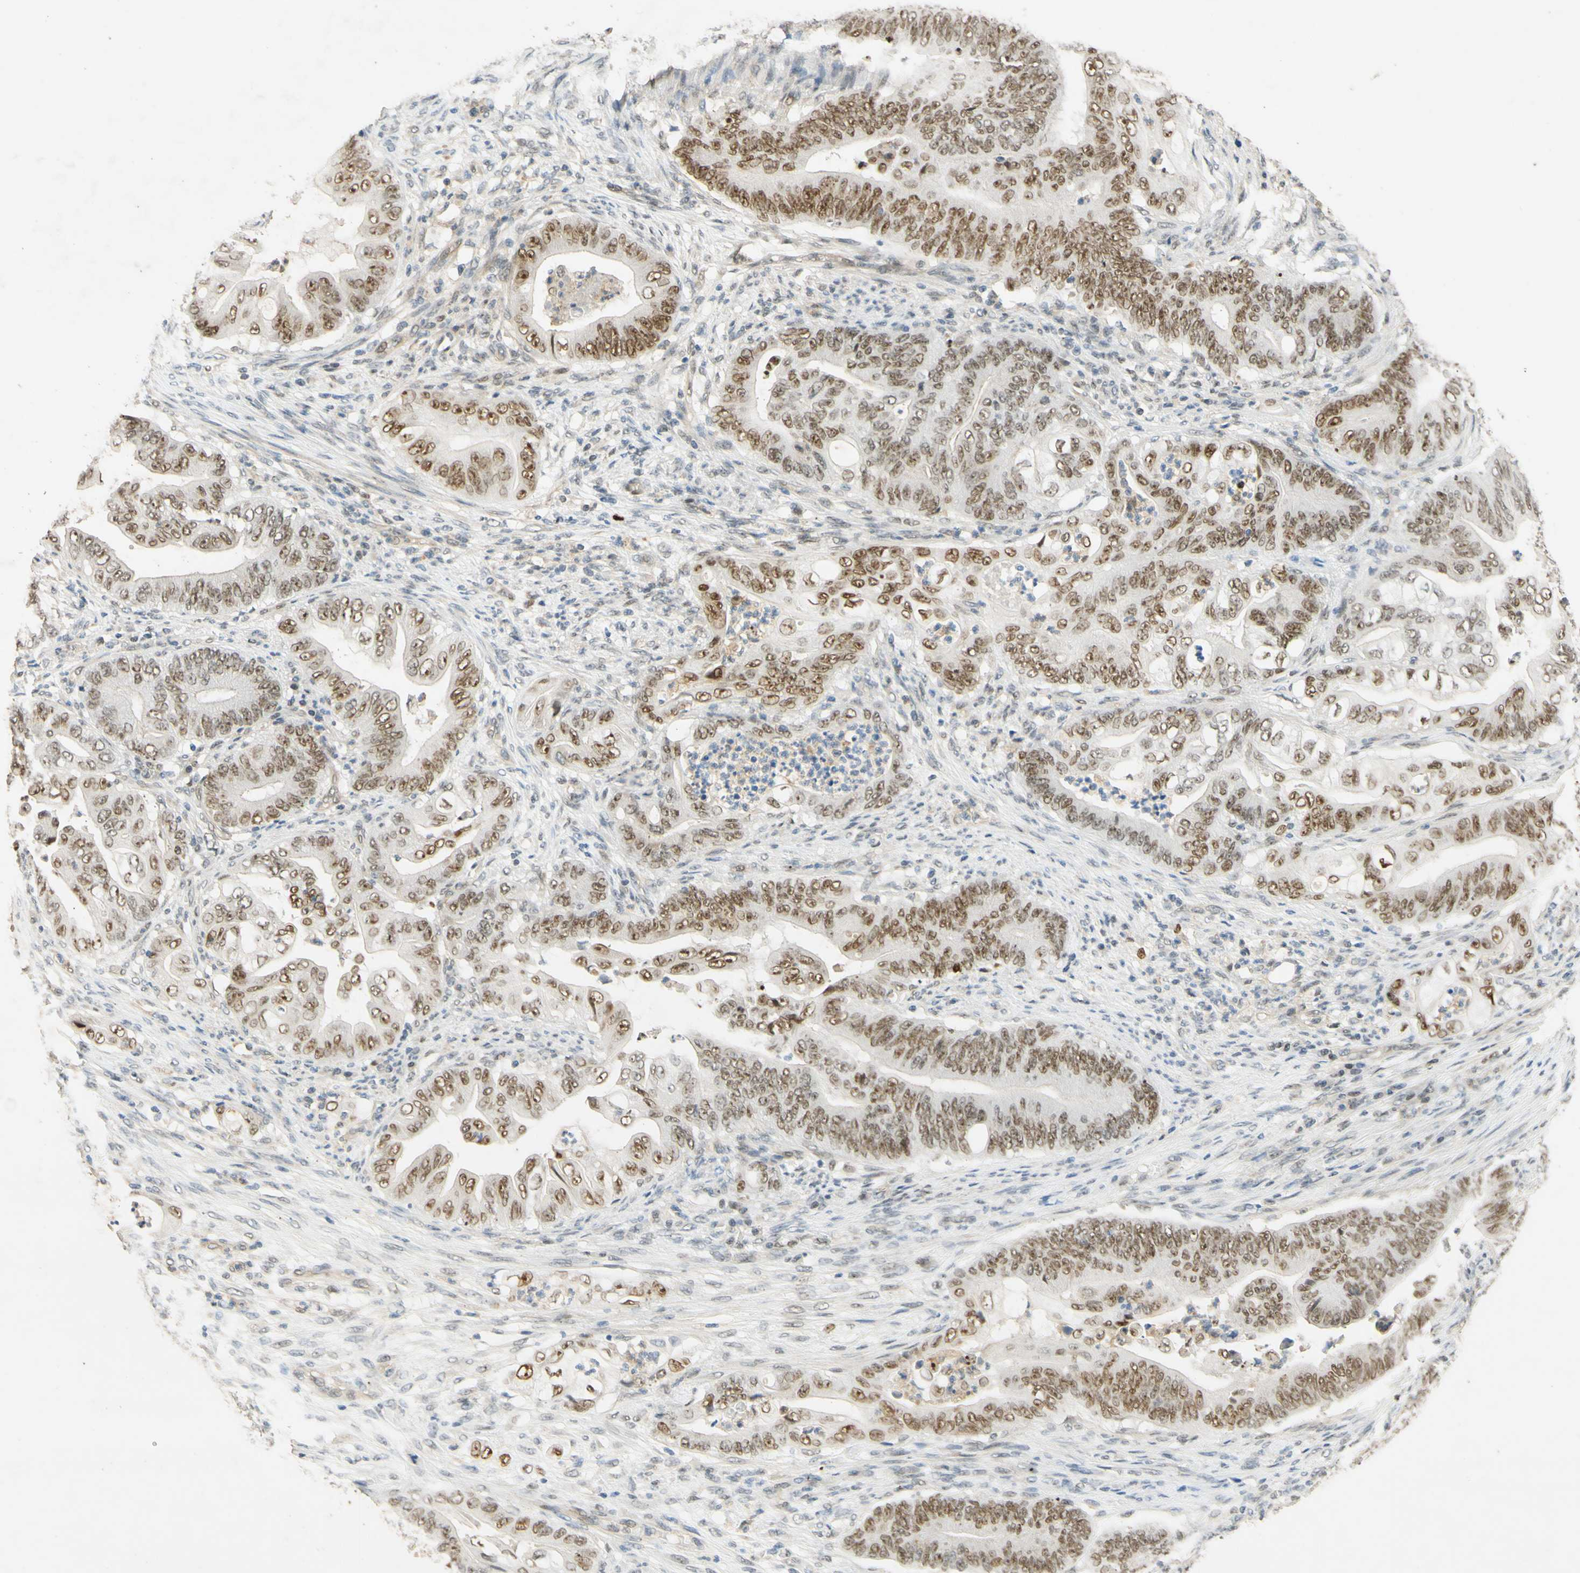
{"staining": {"intensity": "moderate", "quantity": ">75%", "location": "nuclear"}, "tissue": "stomach cancer", "cell_type": "Tumor cells", "image_type": "cancer", "snomed": [{"axis": "morphology", "description": "Adenocarcinoma, NOS"}, {"axis": "topography", "description": "Stomach"}], "caption": "The micrograph reveals staining of adenocarcinoma (stomach), revealing moderate nuclear protein positivity (brown color) within tumor cells.", "gene": "POLB", "patient": {"sex": "female", "age": 73}}